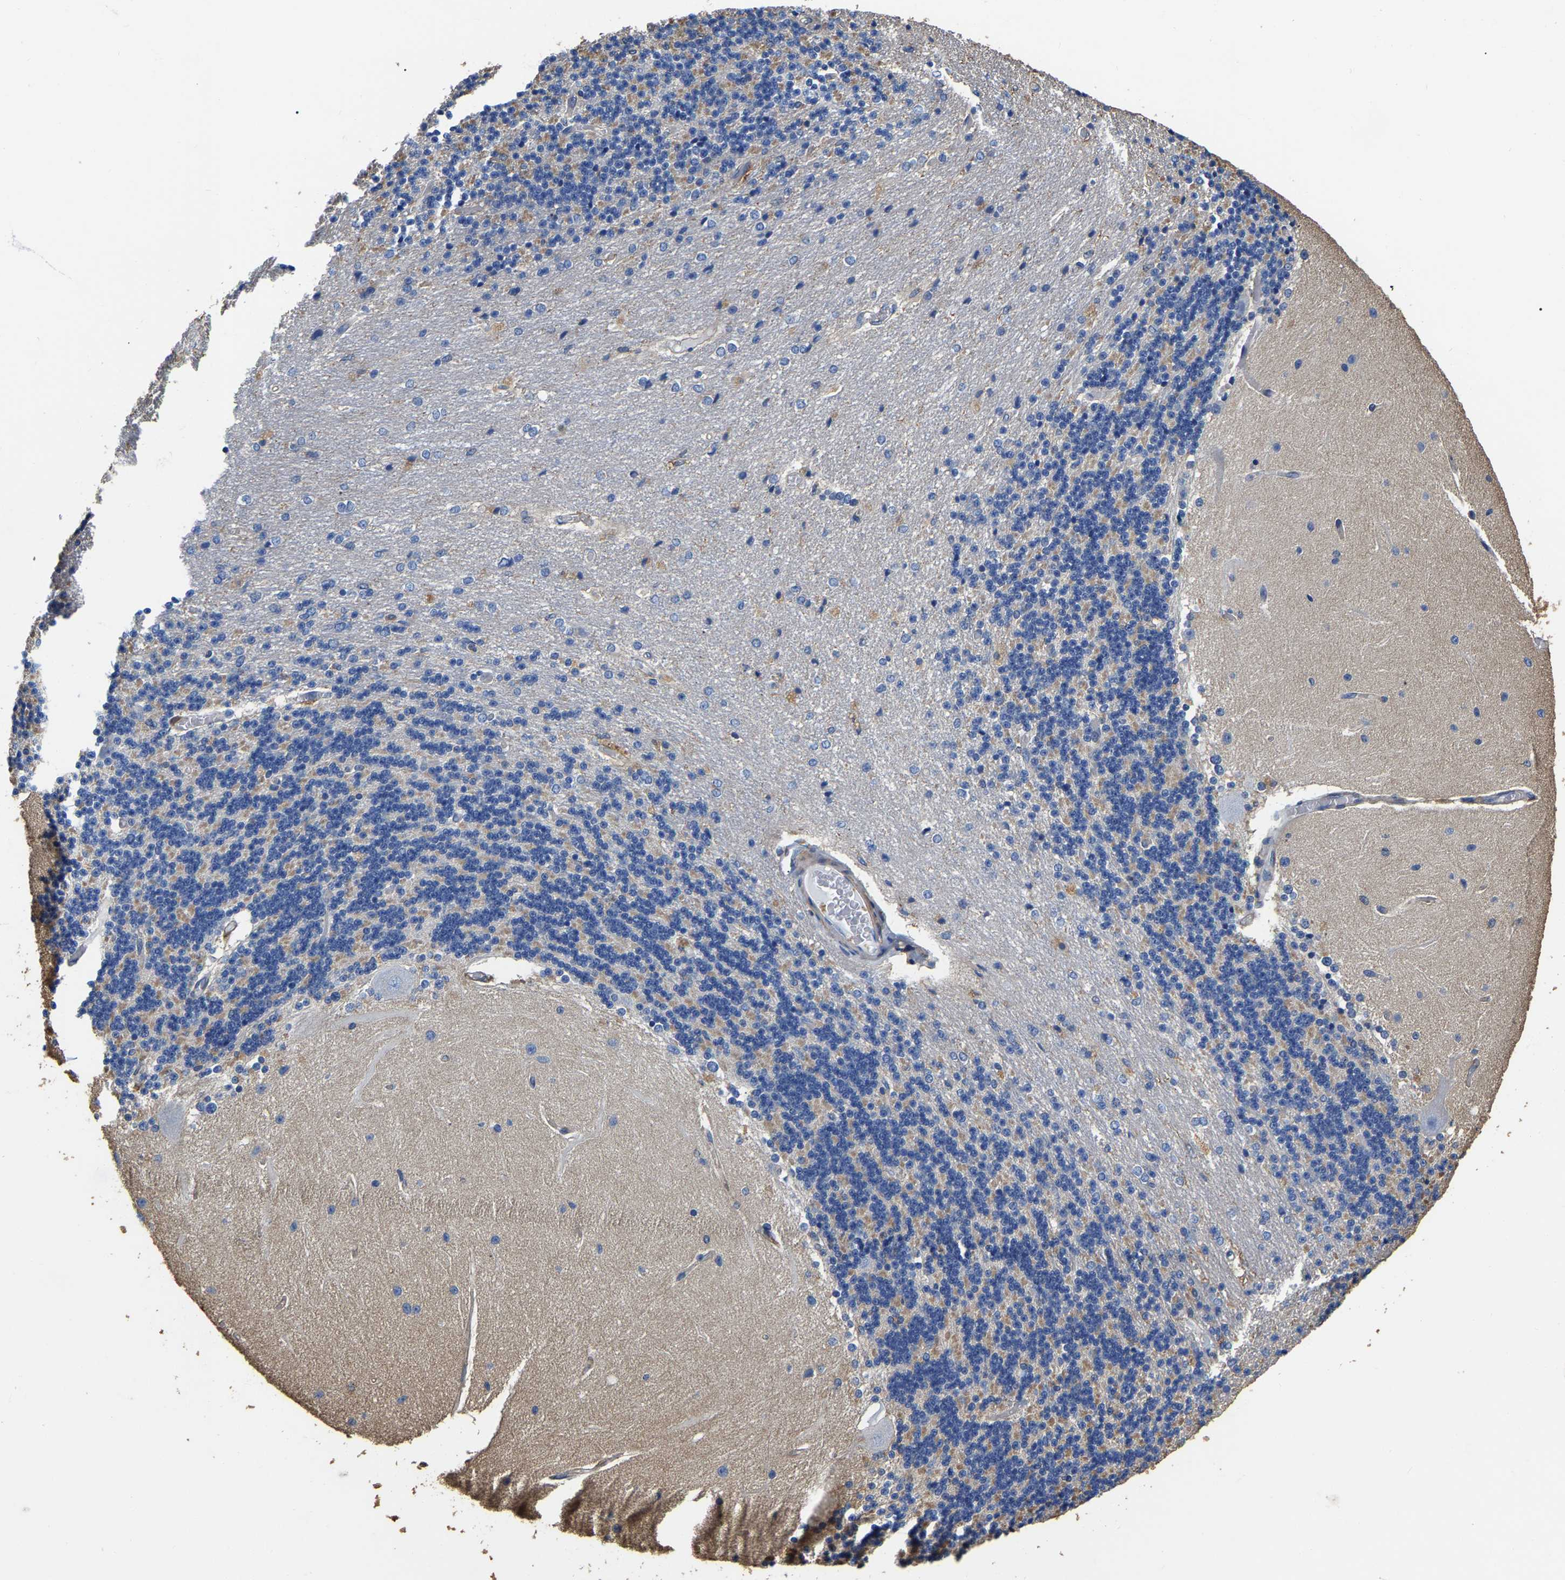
{"staining": {"intensity": "moderate", "quantity": "<25%", "location": "cytoplasmic/membranous"}, "tissue": "cerebellum", "cell_type": "Cells in granular layer", "image_type": "normal", "snomed": [{"axis": "morphology", "description": "Normal tissue, NOS"}, {"axis": "topography", "description": "Cerebellum"}], "caption": "A brown stain shows moderate cytoplasmic/membranous positivity of a protein in cells in granular layer of normal human cerebellum. (DAB IHC with brightfield microscopy, high magnification).", "gene": "ARMT1", "patient": {"sex": "female", "age": 54}}